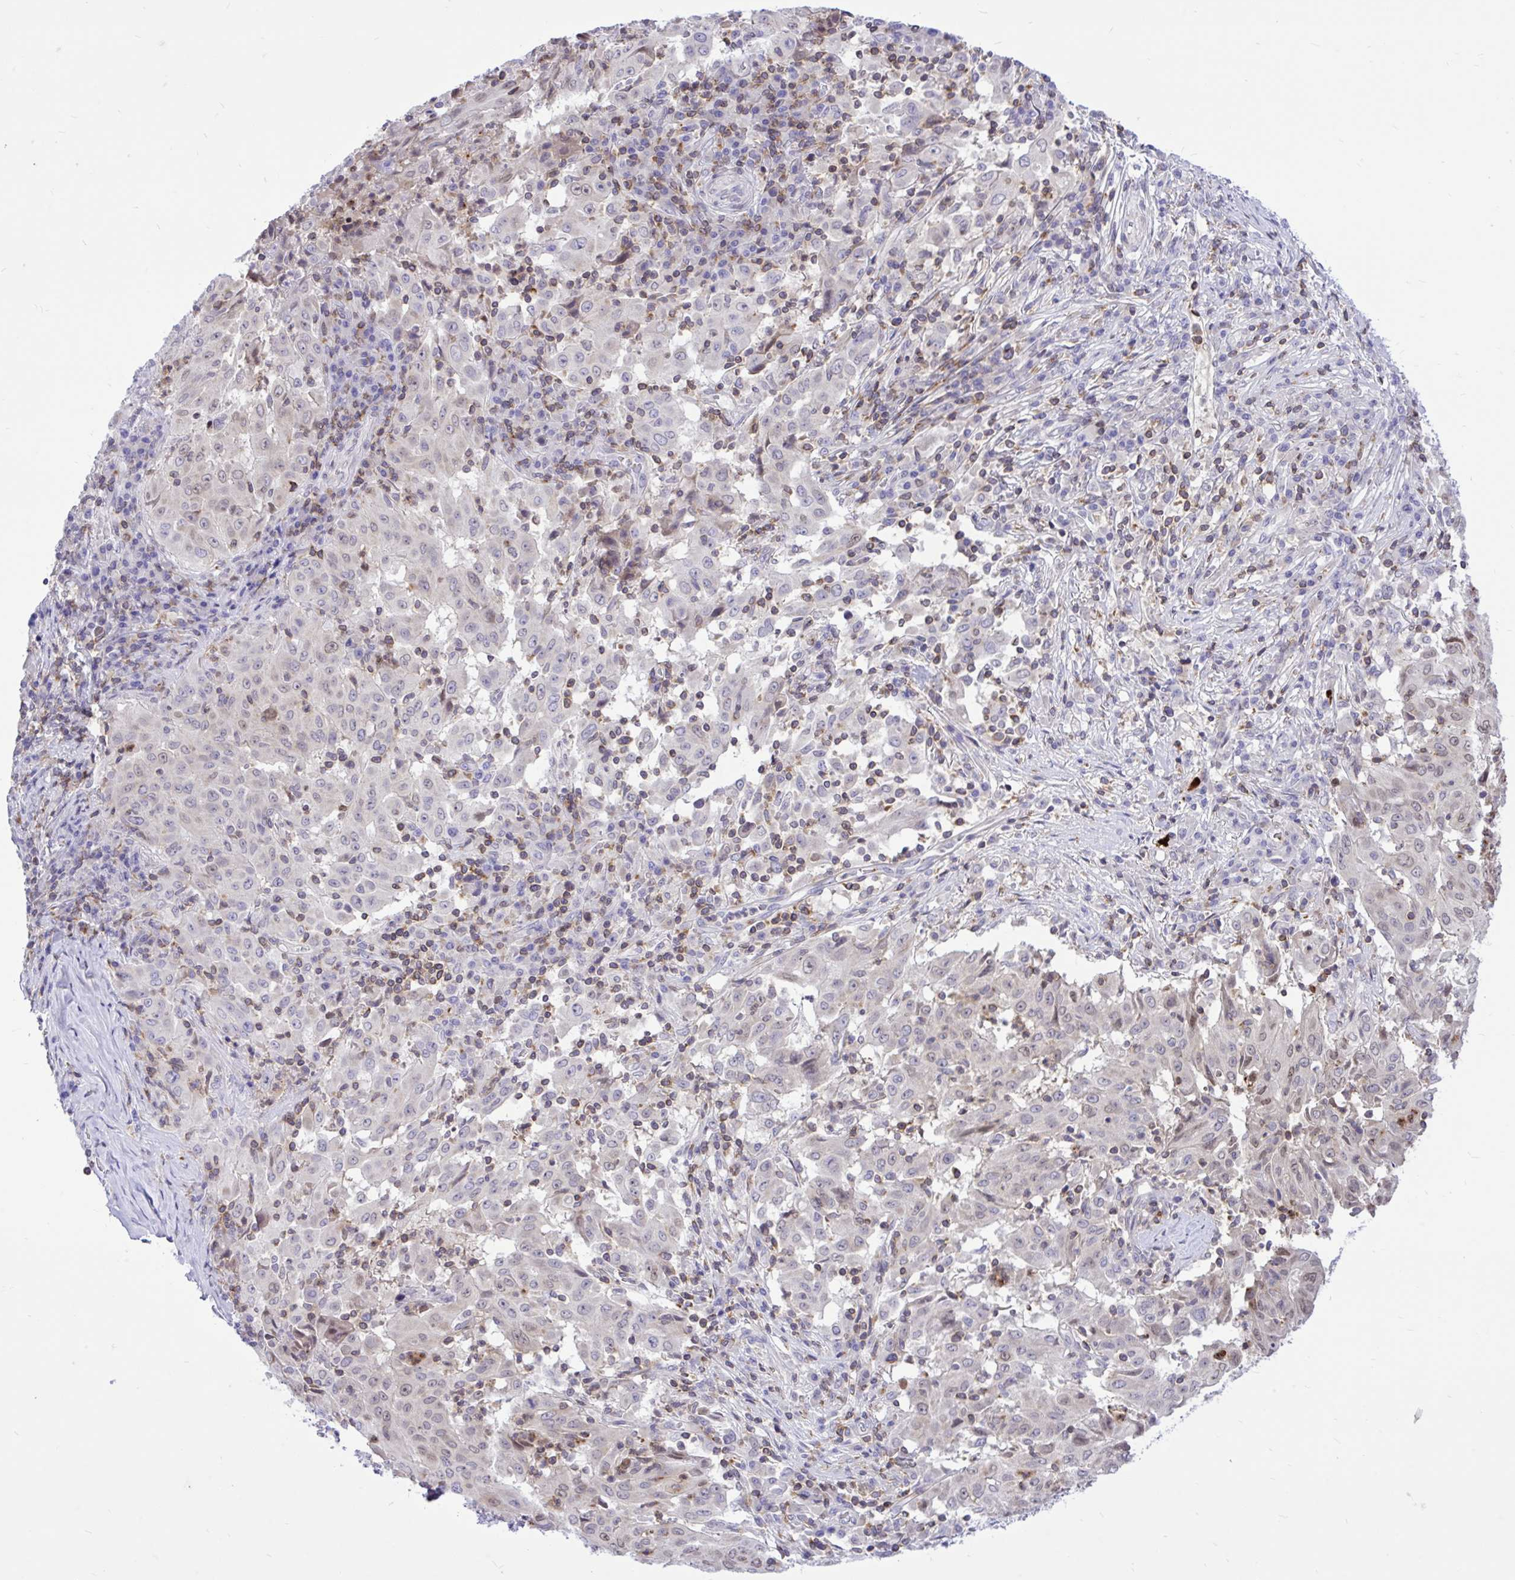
{"staining": {"intensity": "weak", "quantity": "<25%", "location": "nuclear"}, "tissue": "pancreatic cancer", "cell_type": "Tumor cells", "image_type": "cancer", "snomed": [{"axis": "morphology", "description": "Adenocarcinoma, NOS"}, {"axis": "topography", "description": "Pancreas"}], "caption": "A histopathology image of human pancreatic cancer (adenocarcinoma) is negative for staining in tumor cells.", "gene": "CXCL8", "patient": {"sex": "male", "age": 63}}